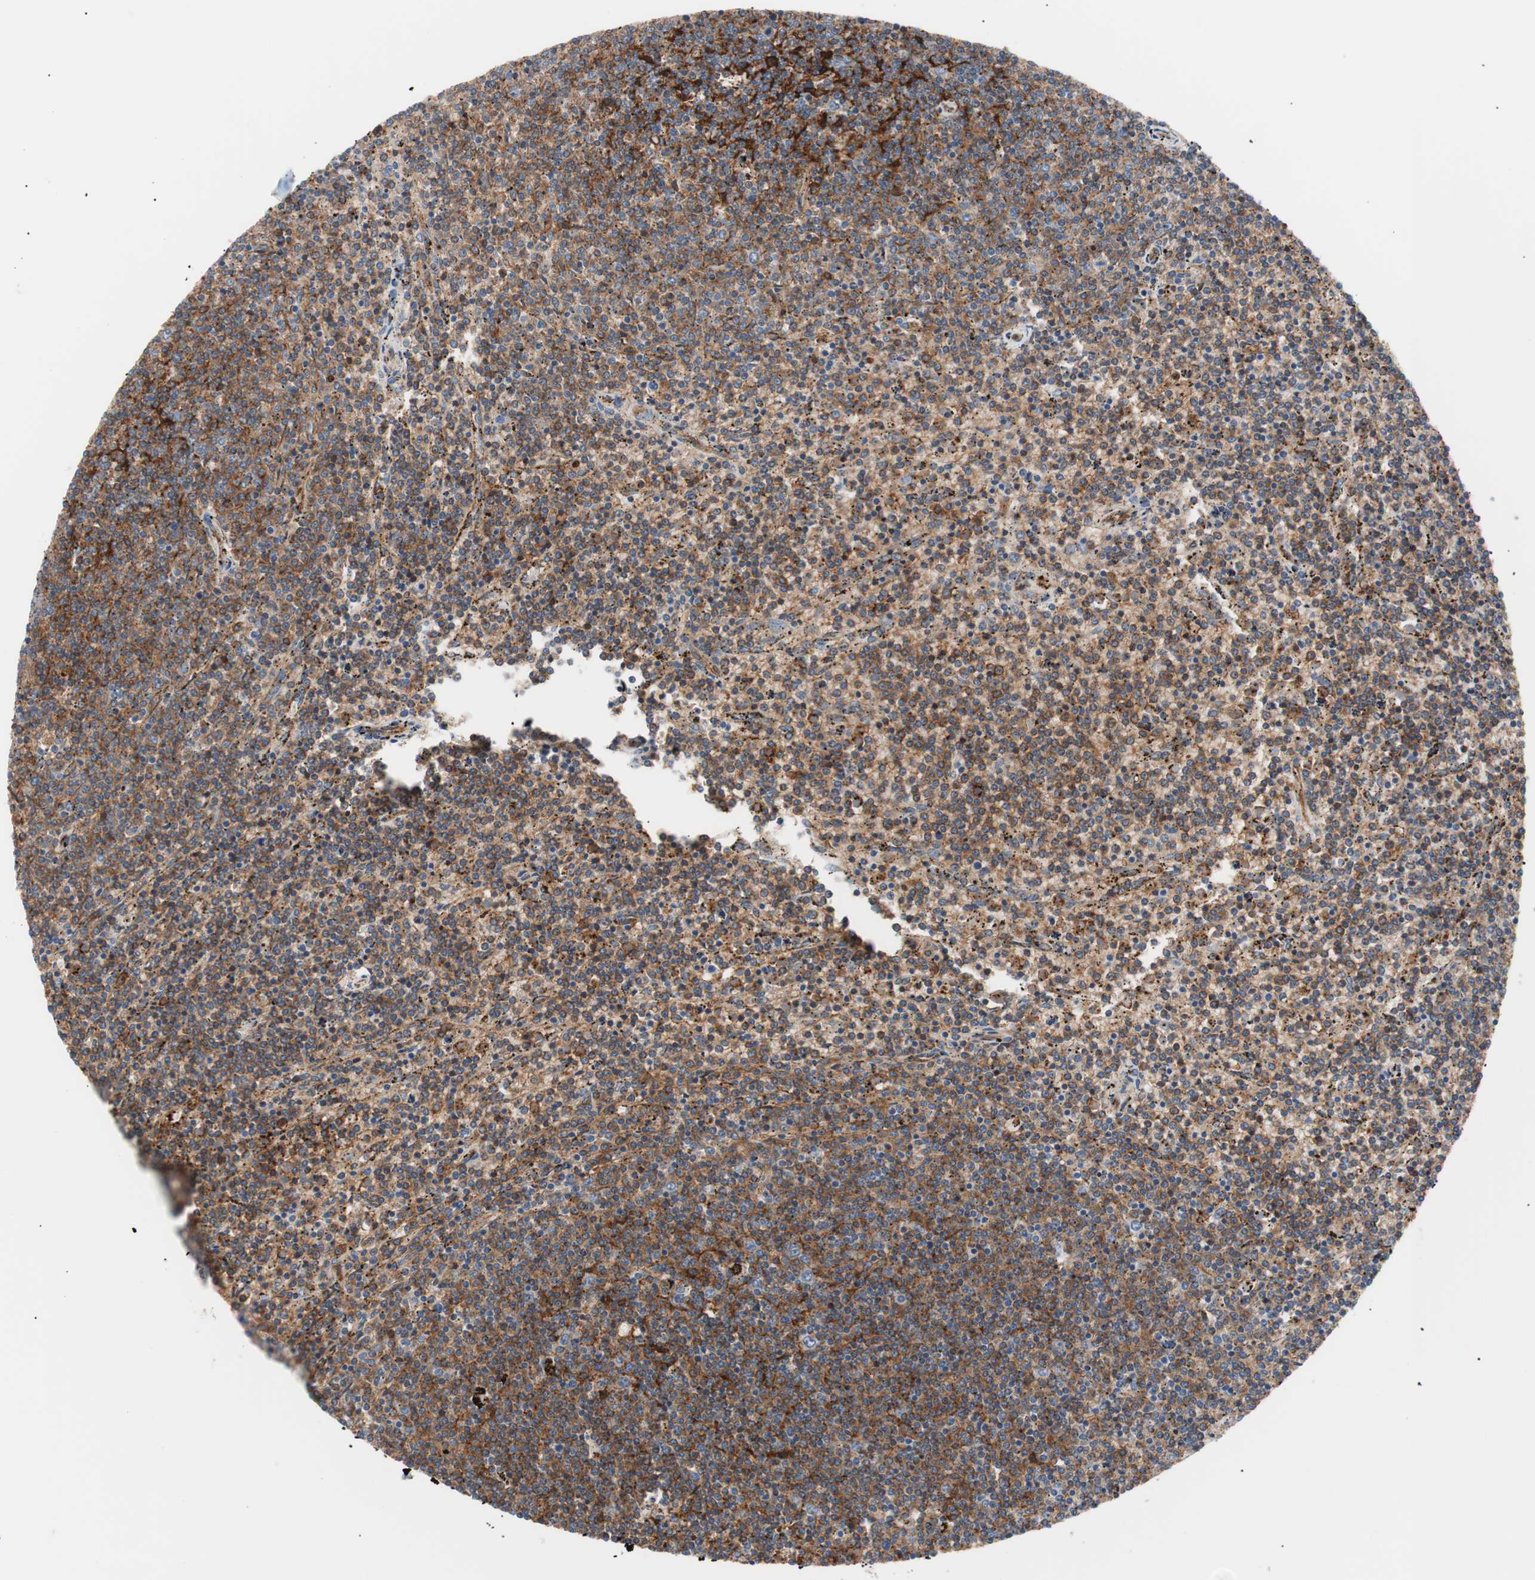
{"staining": {"intensity": "strong", "quantity": ">75%", "location": "cytoplasmic/membranous"}, "tissue": "lymphoma", "cell_type": "Tumor cells", "image_type": "cancer", "snomed": [{"axis": "morphology", "description": "Malignant lymphoma, non-Hodgkin's type, Low grade"}, {"axis": "topography", "description": "Spleen"}], "caption": "A high amount of strong cytoplasmic/membranous expression is seen in approximately >75% of tumor cells in malignant lymphoma, non-Hodgkin's type (low-grade) tissue. The protein is shown in brown color, while the nuclei are stained blue.", "gene": "FLOT2", "patient": {"sex": "female", "age": 50}}